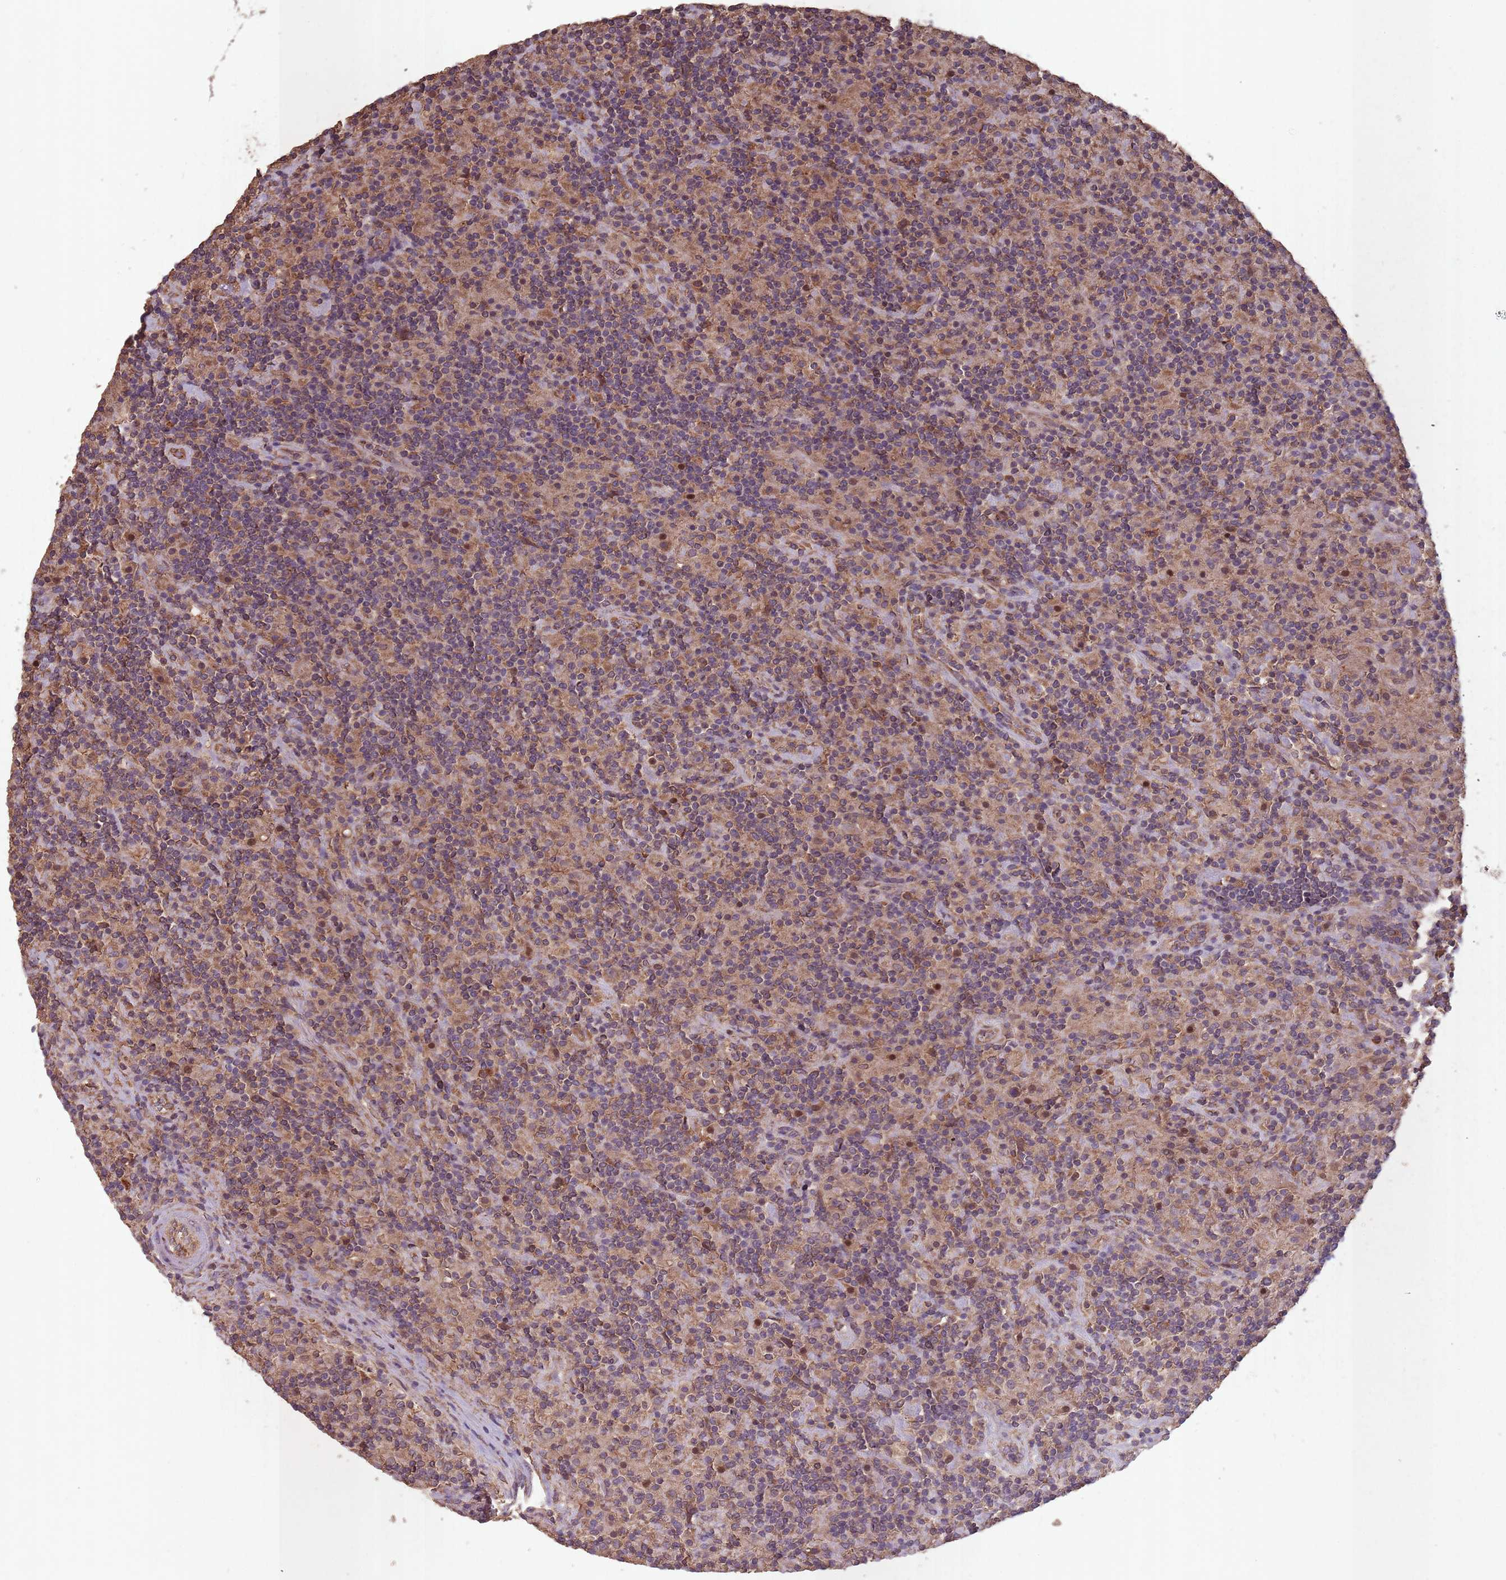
{"staining": {"intensity": "weak", "quantity": "25%-75%", "location": "cytoplasmic/membranous"}, "tissue": "lymphoma", "cell_type": "Tumor cells", "image_type": "cancer", "snomed": [{"axis": "morphology", "description": "Hodgkin's disease, NOS"}, {"axis": "topography", "description": "Lymph node"}], "caption": "Lymphoma stained for a protein shows weak cytoplasmic/membranous positivity in tumor cells.", "gene": "SANBR", "patient": {"sex": "male", "age": 70}}